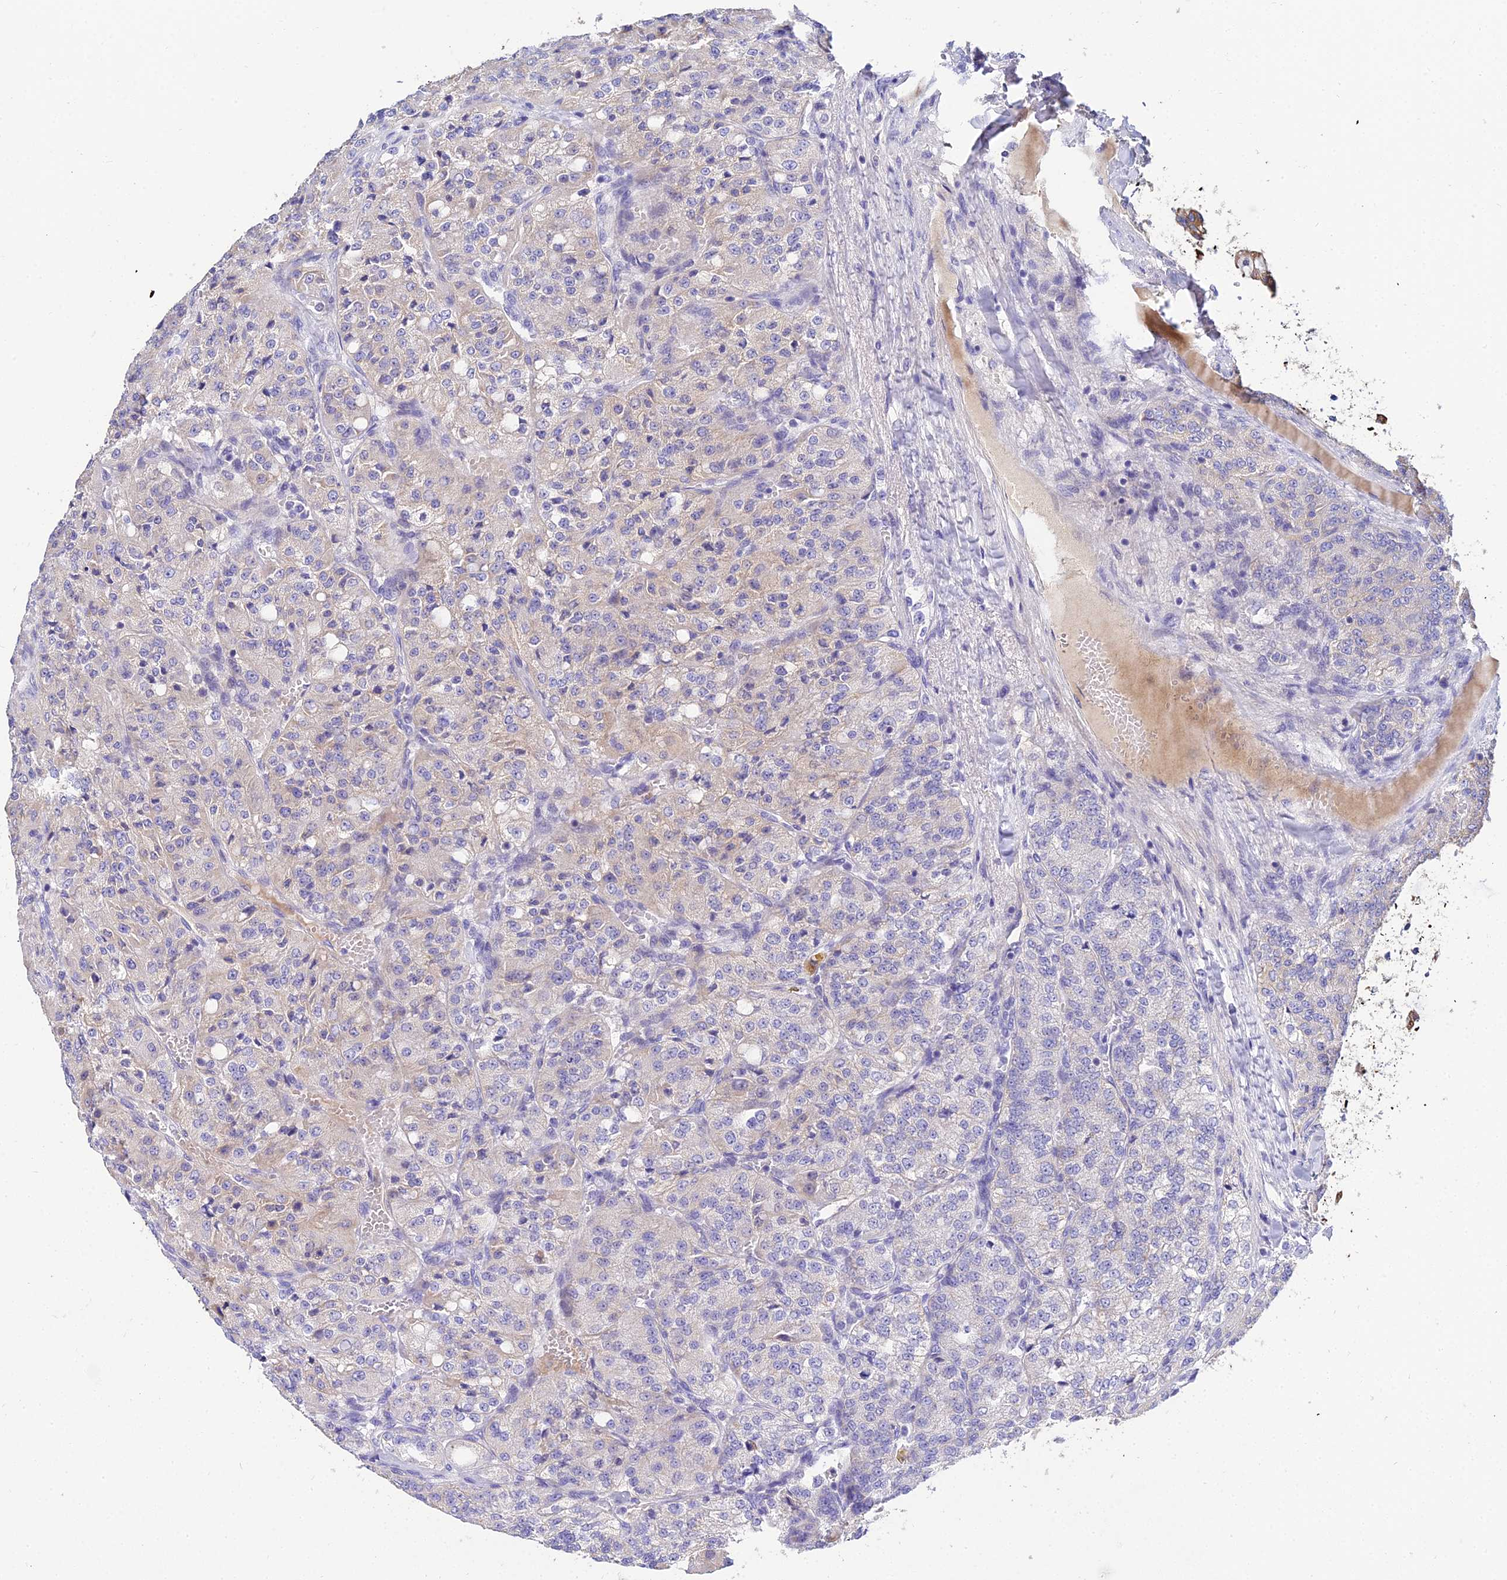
{"staining": {"intensity": "weak", "quantity": "<25%", "location": "cytoplasmic/membranous"}, "tissue": "renal cancer", "cell_type": "Tumor cells", "image_type": "cancer", "snomed": [{"axis": "morphology", "description": "Adenocarcinoma, NOS"}, {"axis": "topography", "description": "Kidney"}], "caption": "DAB (3,3'-diaminobenzidine) immunohistochemical staining of renal cancer reveals no significant positivity in tumor cells.", "gene": "ZXDA", "patient": {"sex": "female", "age": 63}}